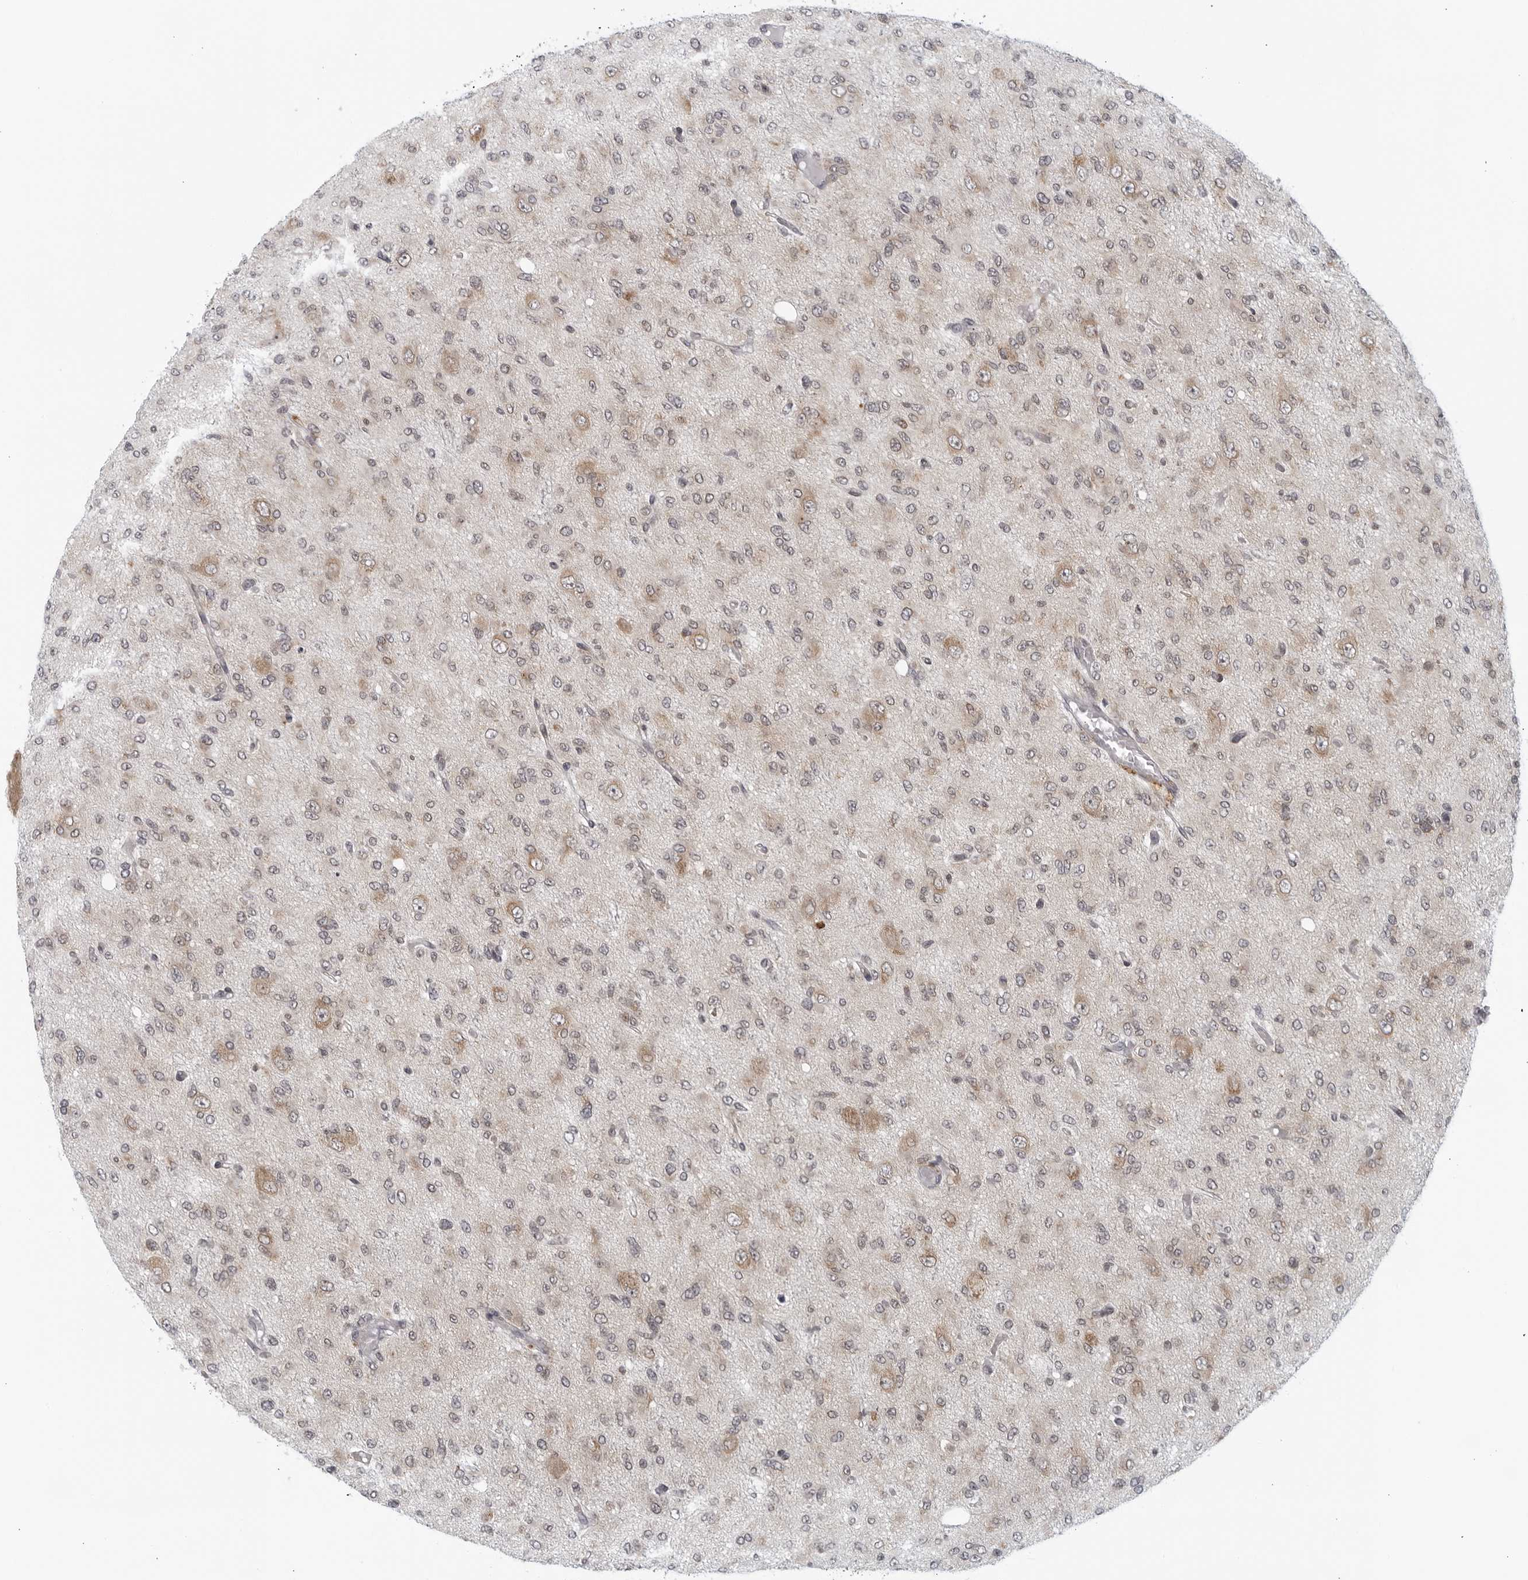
{"staining": {"intensity": "weak", "quantity": "25%-75%", "location": "nuclear"}, "tissue": "glioma", "cell_type": "Tumor cells", "image_type": "cancer", "snomed": [{"axis": "morphology", "description": "Glioma, malignant, High grade"}, {"axis": "topography", "description": "Brain"}], "caption": "A high-resolution histopathology image shows immunohistochemistry (IHC) staining of high-grade glioma (malignant), which reveals weak nuclear expression in approximately 25%-75% of tumor cells. Nuclei are stained in blue.", "gene": "RC3H1", "patient": {"sex": "female", "age": 59}}